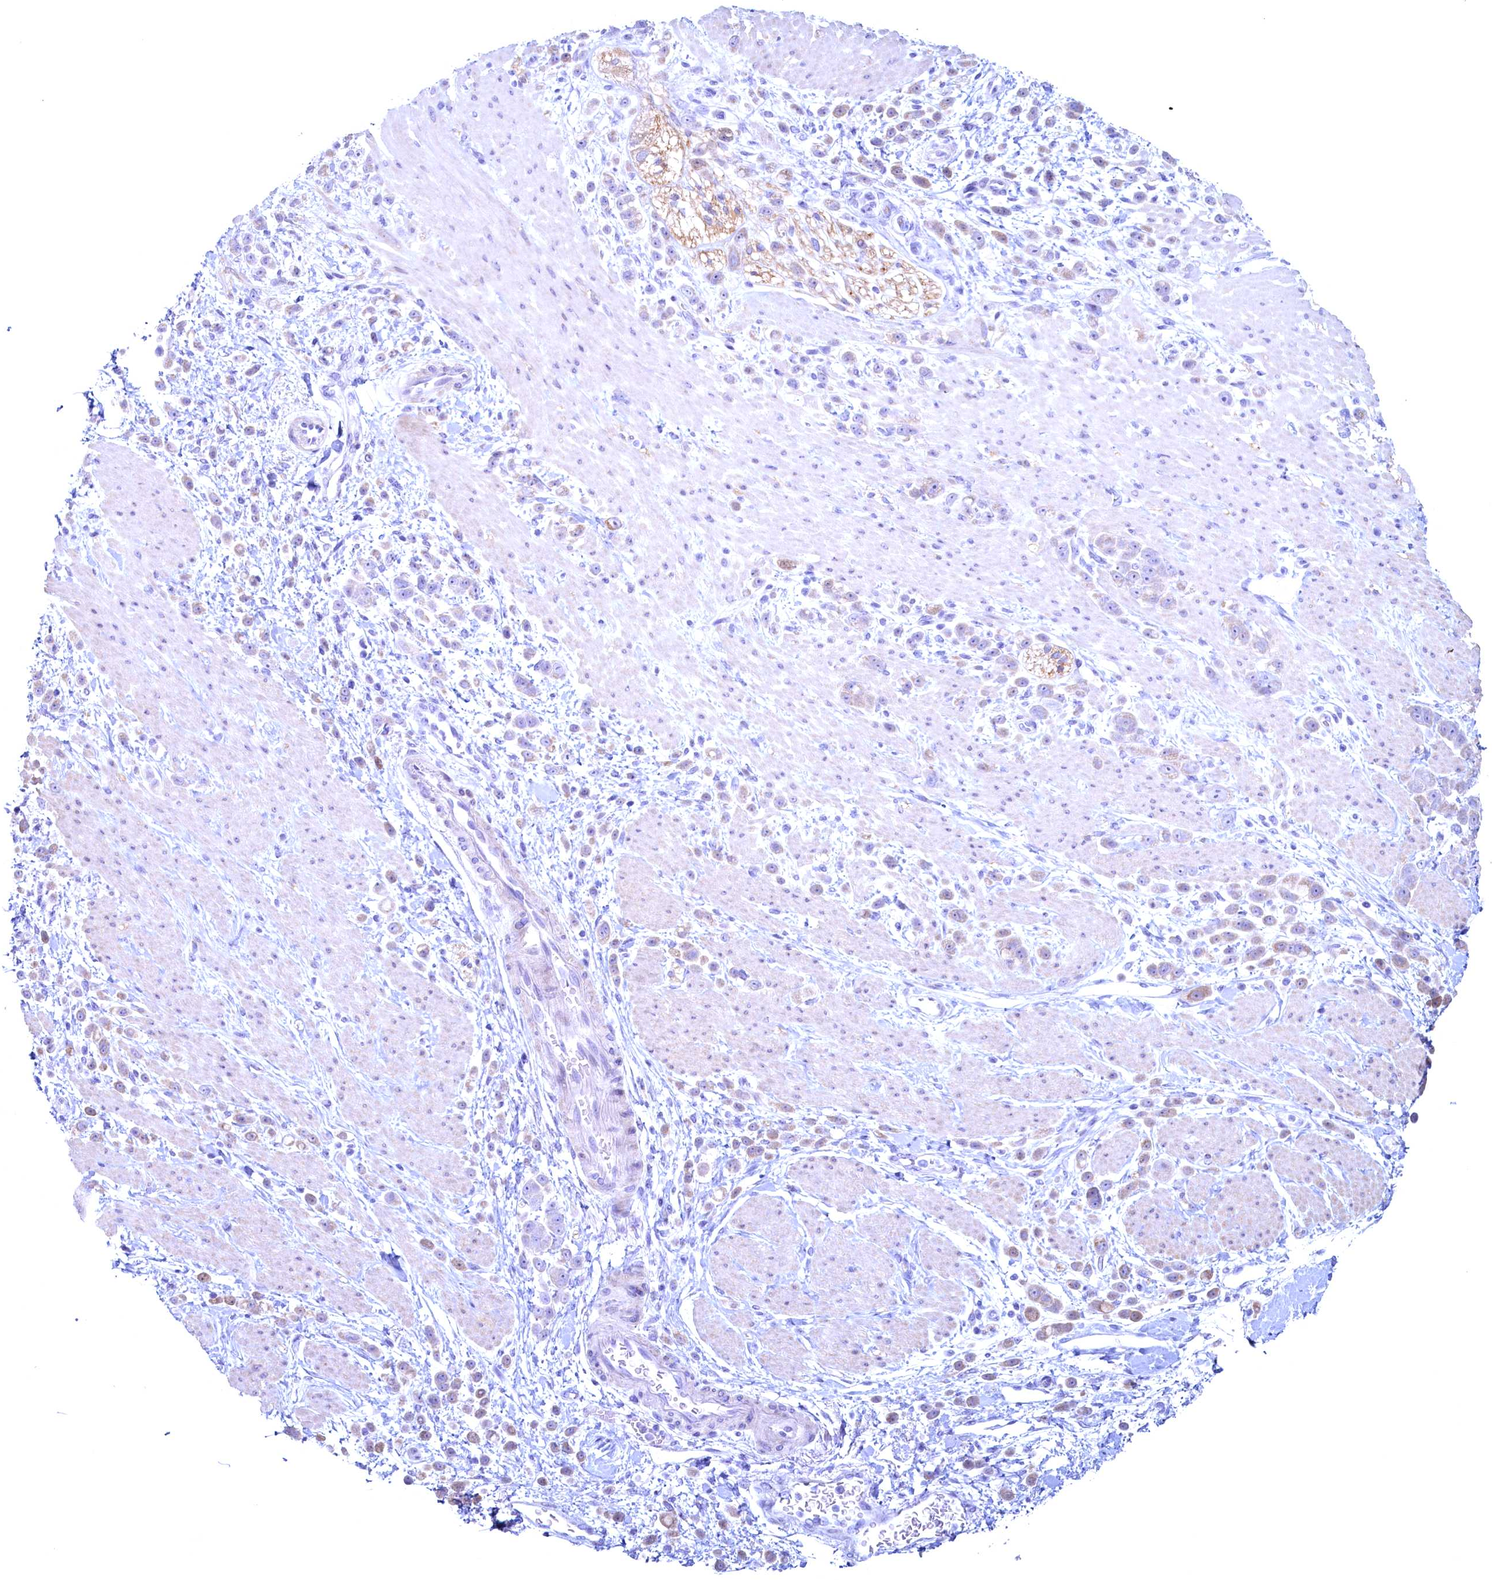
{"staining": {"intensity": "weak", "quantity": "25%-75%", "location": "cytoplasmic/membranous"}, "tissue": "pancreatic cancer", "cell_type": "Tumor cells", "image_type": "cancer", "snomed": [{"axis": "morphology", "description": "Normal tissue, NOS"}, {"axis": "morphology", "description": "Adenocarcinoma, NOS"}, {"axis": "topography", "description": "Pancreas"}], "caption": "A micrograph showing weak cytoplasmic/membranous expression in approximately 25%-75% of tumor cells in adenocarcinoma (pancreatic), as visualized by brown immunohistochemical staining.", "gene": "MAP1LC3A", "patient": {"sex": "female", "age": 64}}